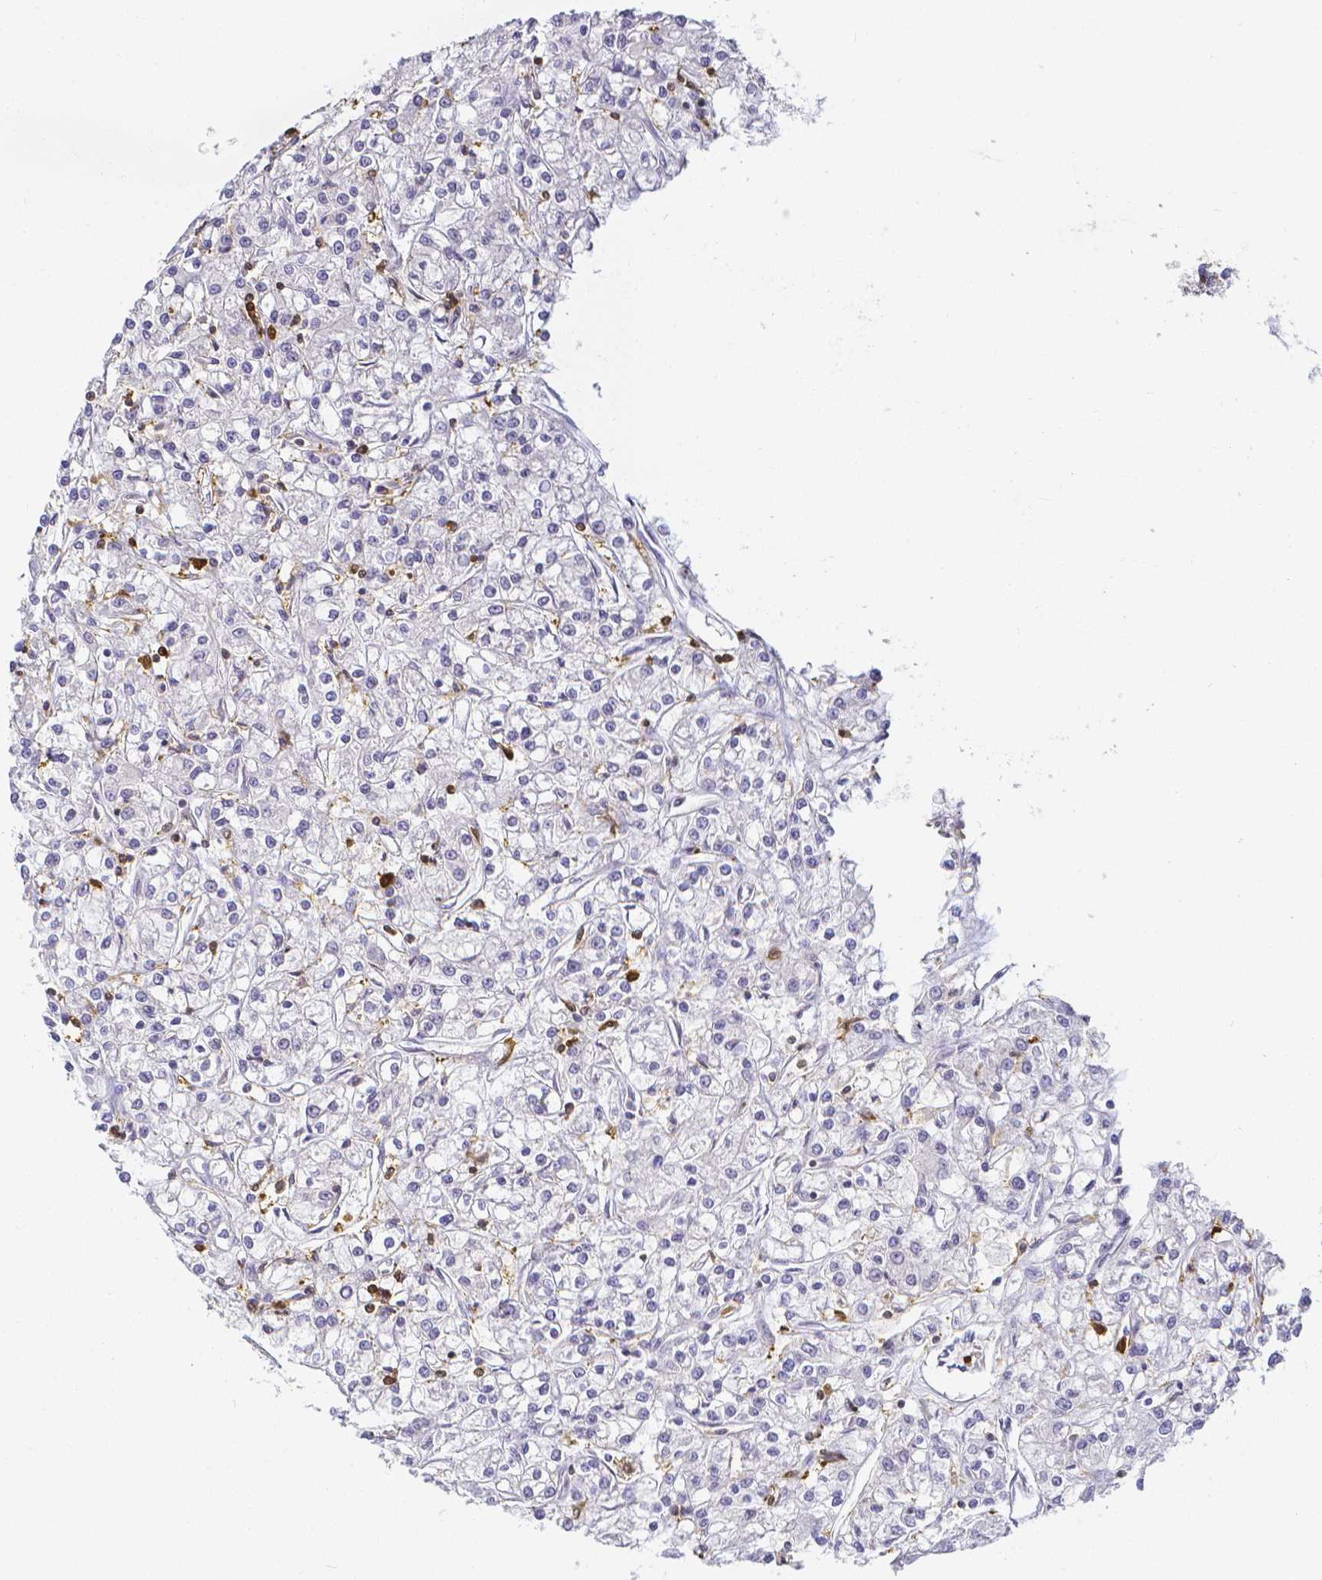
{"staining": {"intensity": "negative", "quantity": "none", "location": "none"}, "tissue": "renal cancer", "cell_type": "Tumor cells", "image_type": "cancer", "snomed": [{"axis": "morphology", "description": "Adenocarcinoma, NOS"}, {"axis": "topography", "description": "Kidney"}], "caption": "Immunohistochemistry (IHC) of human renal cancer (adenocarcinoma) reveals no expression in tumor cells. Nuclei are stained in blue.", "gene": "COTL1", "patient": {"sex": "female", "age": 59}}